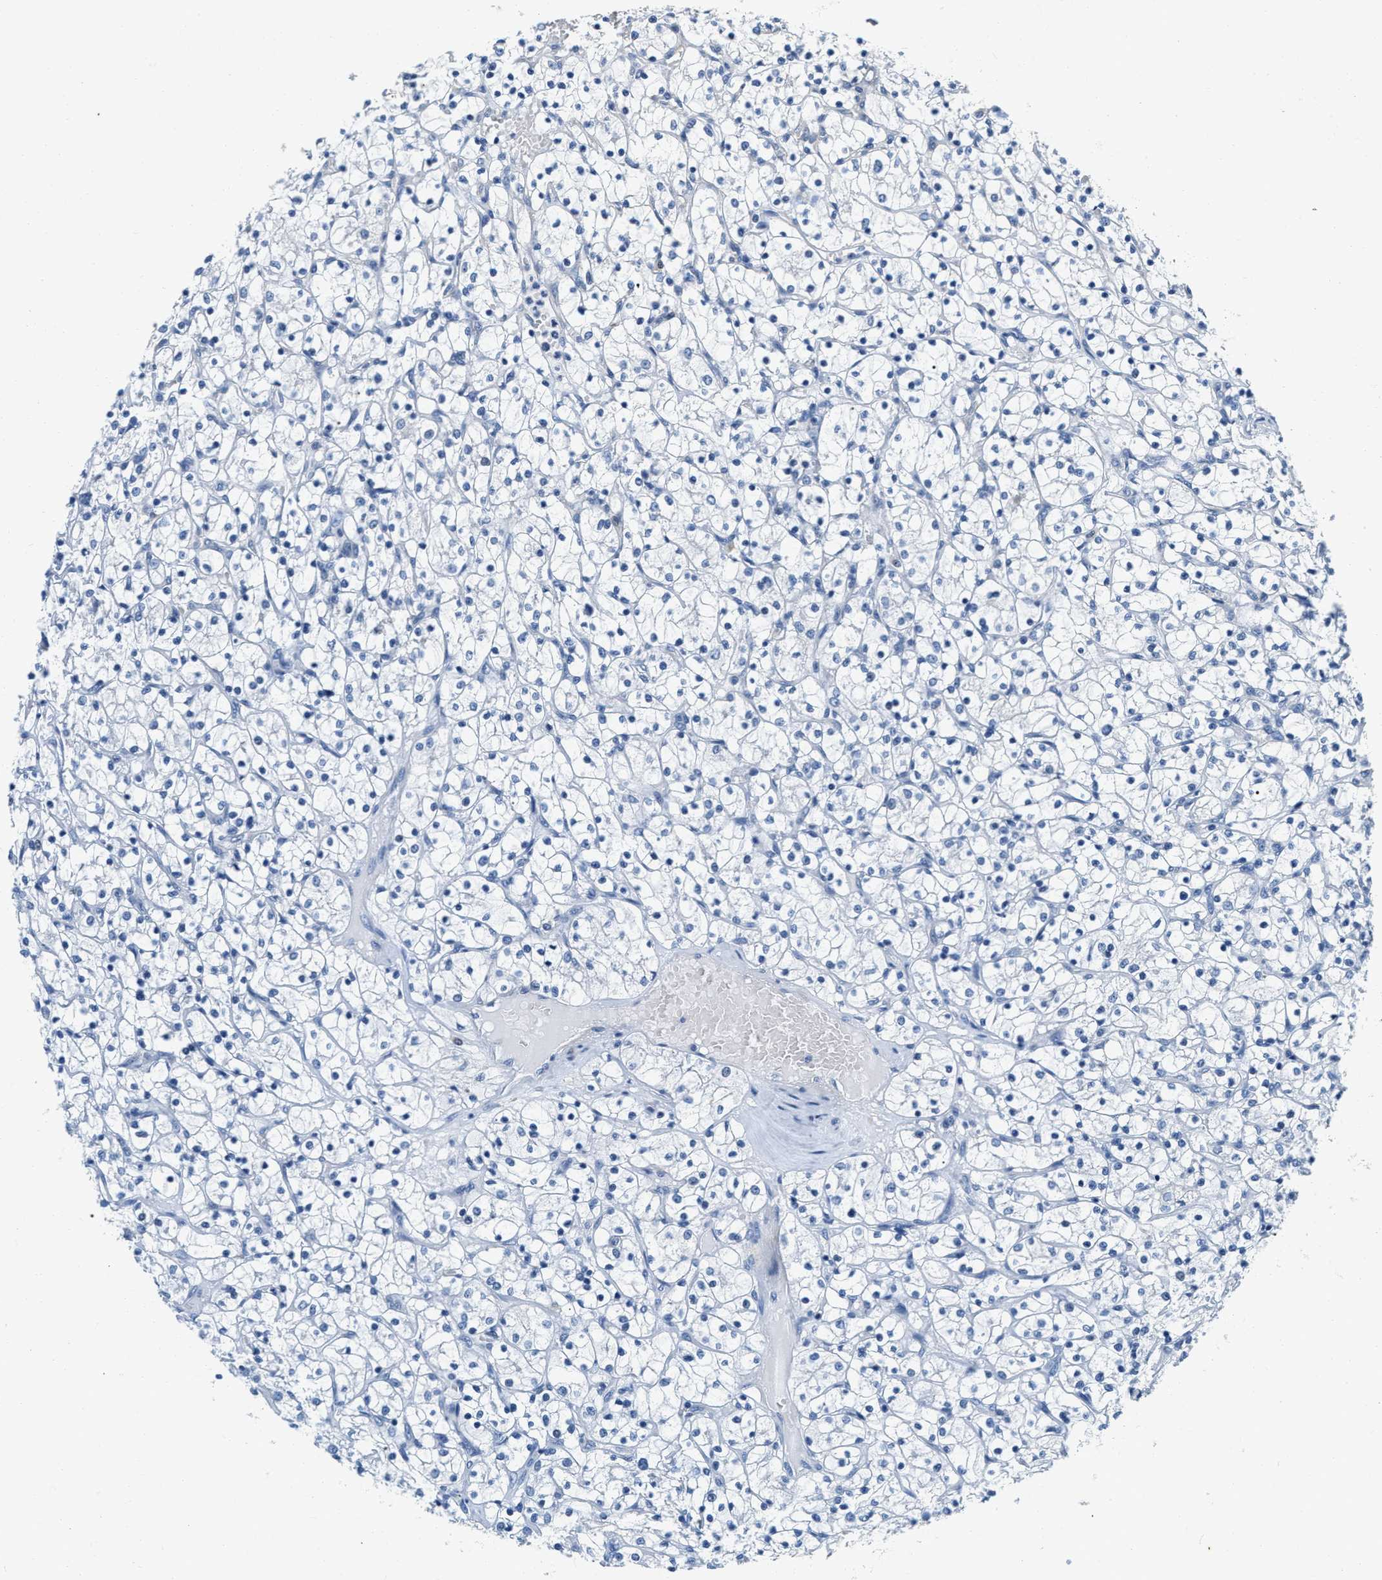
{"staining": {"intensity": "negative", "quantity": "none", "location": "none"}, "tissue": "renal cancer", "cell_type": "Tumor cells", "image_type": "cancer", "snomed": [{"axis": "morphology", "description": "Adenocarcinoma, NOS"}, {"axis": "topography", "description": "Kidney"}], "caption": "Image shows no protein positivity in tumor cells of renal adenocarcinoma tissue.", "gene": "EIF2AK2", "patient": {"sex": "female", "age": 69}}